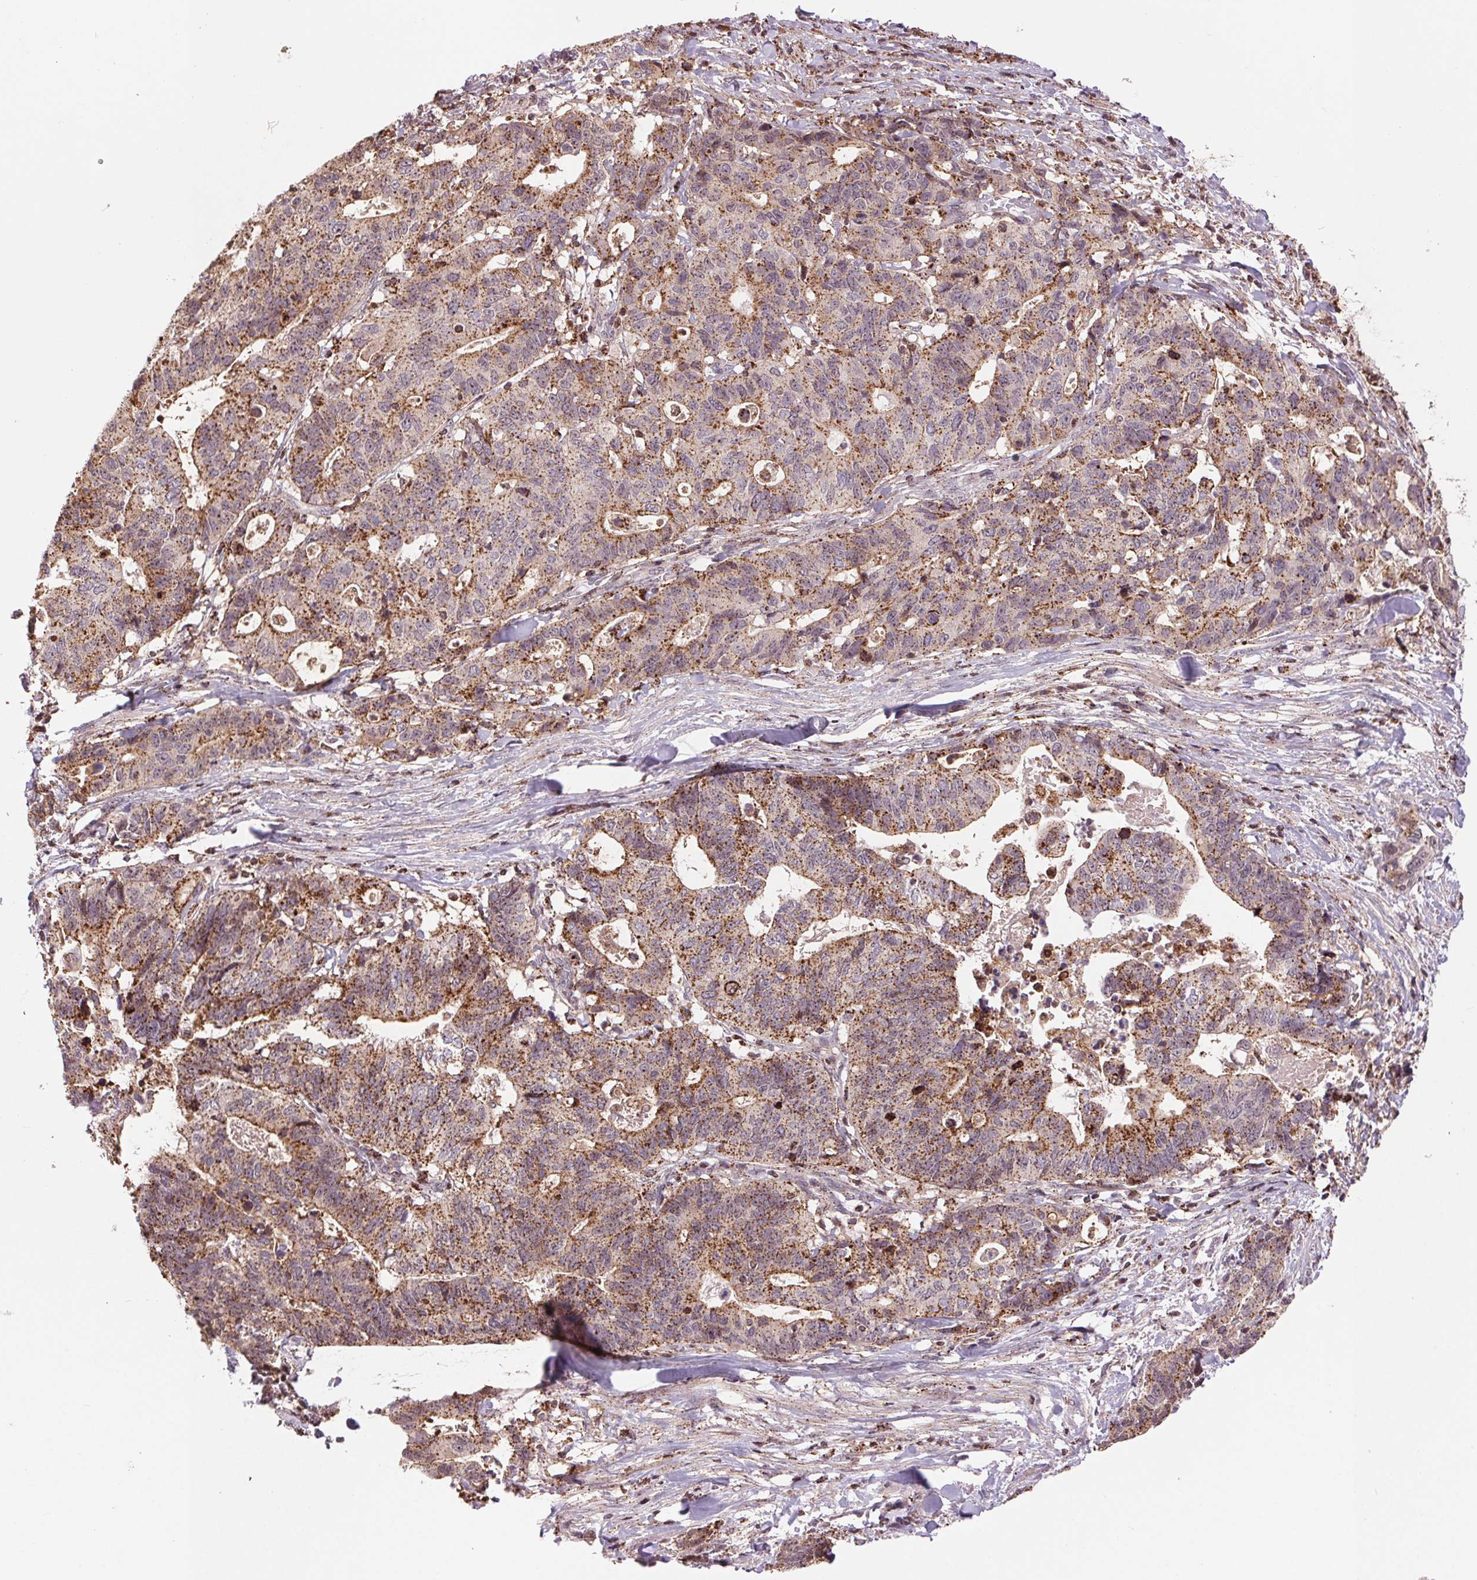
{"staining": {"intensity": "strong", "quantity": ">75%", "location": "cytoplasmic/membranous"}, "tissue": "stomach cancer", "cell_type": "Tumor cells", "image_type": "cancer", "snomed": [{"axis": "morphology", "description": "Adenocarcinoma, NOS"}, {"axis": "topography", "description": "Stomach, upper"}], "caption": "IHC of human stomach cancer (adenocarcinoma) demonstrates high levels of strong cytoplasmic/membranous positivity in about >75% of tumor cells.", "gene": "CHMP4B", "patient": {"sex": "female", "age": 67}}